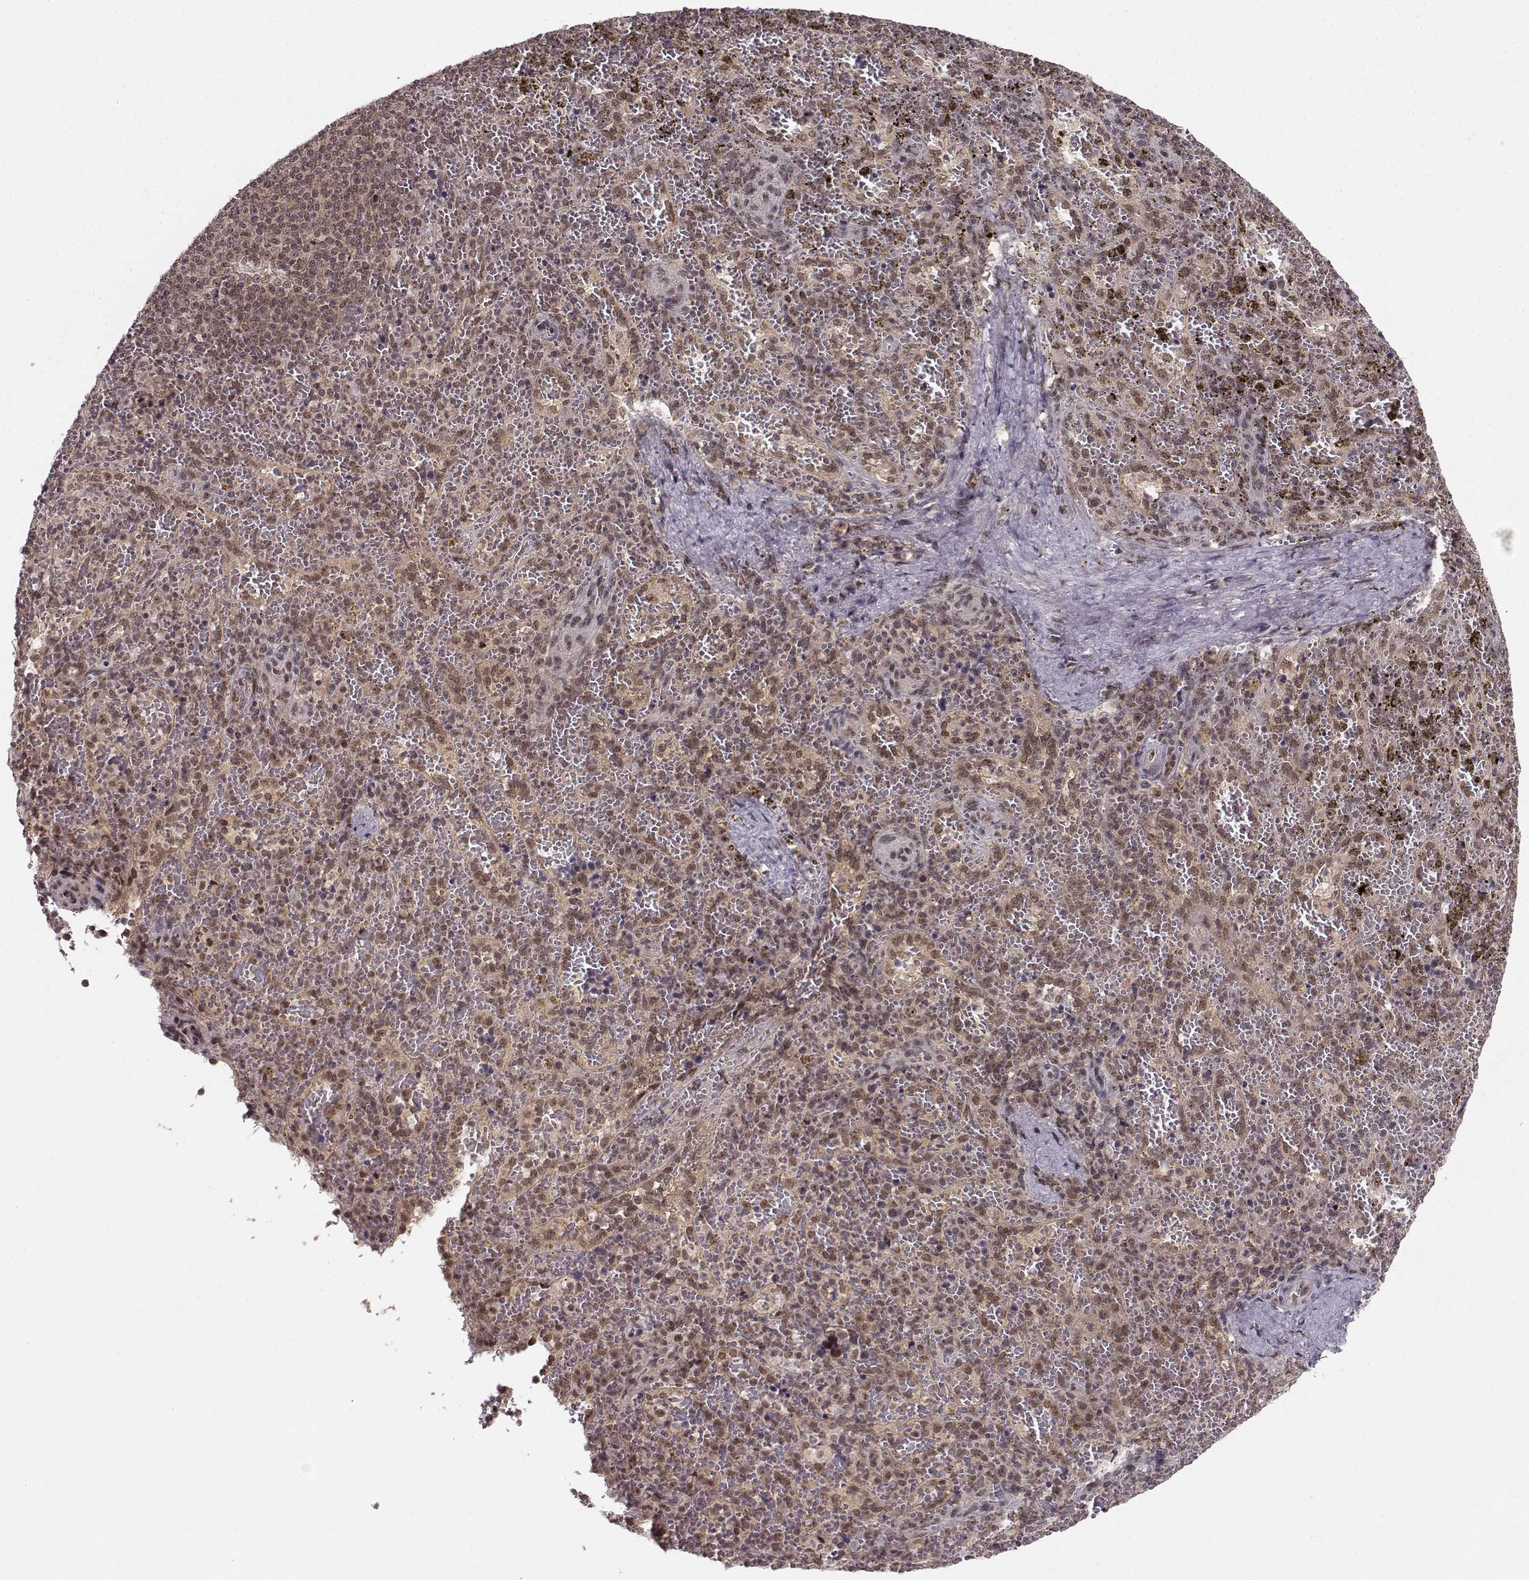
{"staining": {"intensity": "weak", "quantity": "25%-75%", "location": "nuclear"}, "tissue": "spleen", "cell_type": "Cells in red pulp", "image_type": "normal", "snomed": [{"axis": "morphology", "description": "Normal tissue, NOS"}, {"axis": "topography", "description": "Spleen"}], "caption": "Immunohistochemical staining of benign human spleen exhibits weak nuclear protein staining in about 25%-75% of cells in red pulp.", "gene": "CSNK2A1", "patient": {"sex": "female", "age": 50}}